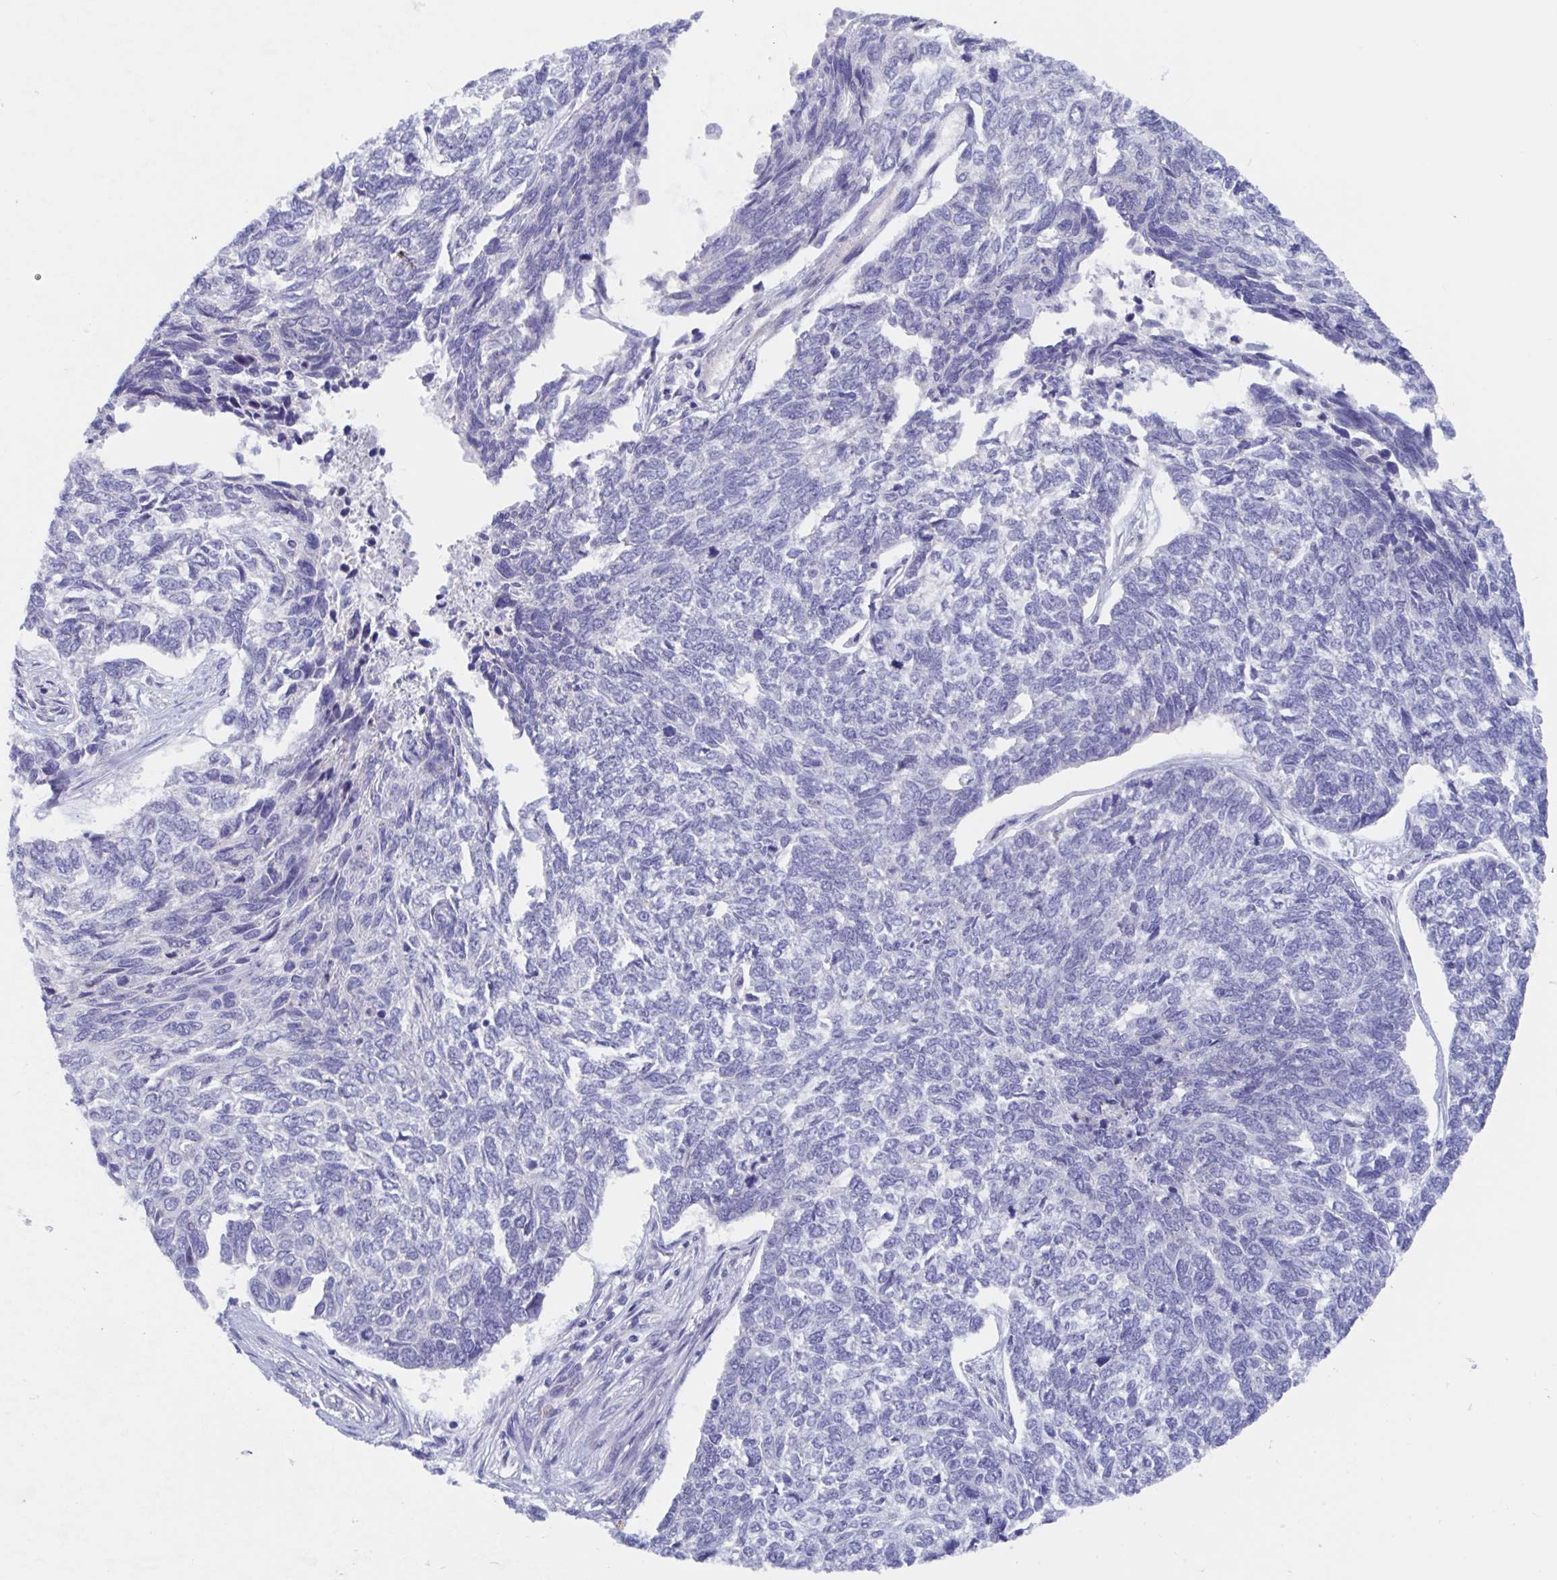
{"staining": {"intensity": "negative", "quantity": "none", "location": "none"}, "tissue": "skin cancer", "cell_type": "Tumor cells", "image_type": "cancer", "snomed": [{"axis": "morphology", "description": "Basal cell carcinoma"}, {"axis": "topography", "description": "Skin"}], "caption": "Human skin cancer stained for a protein using immunohistochemistry exhibits no expression in tumor cells.", "gene": "TEX12", "patient": {"sex": "female", "age": 65}}